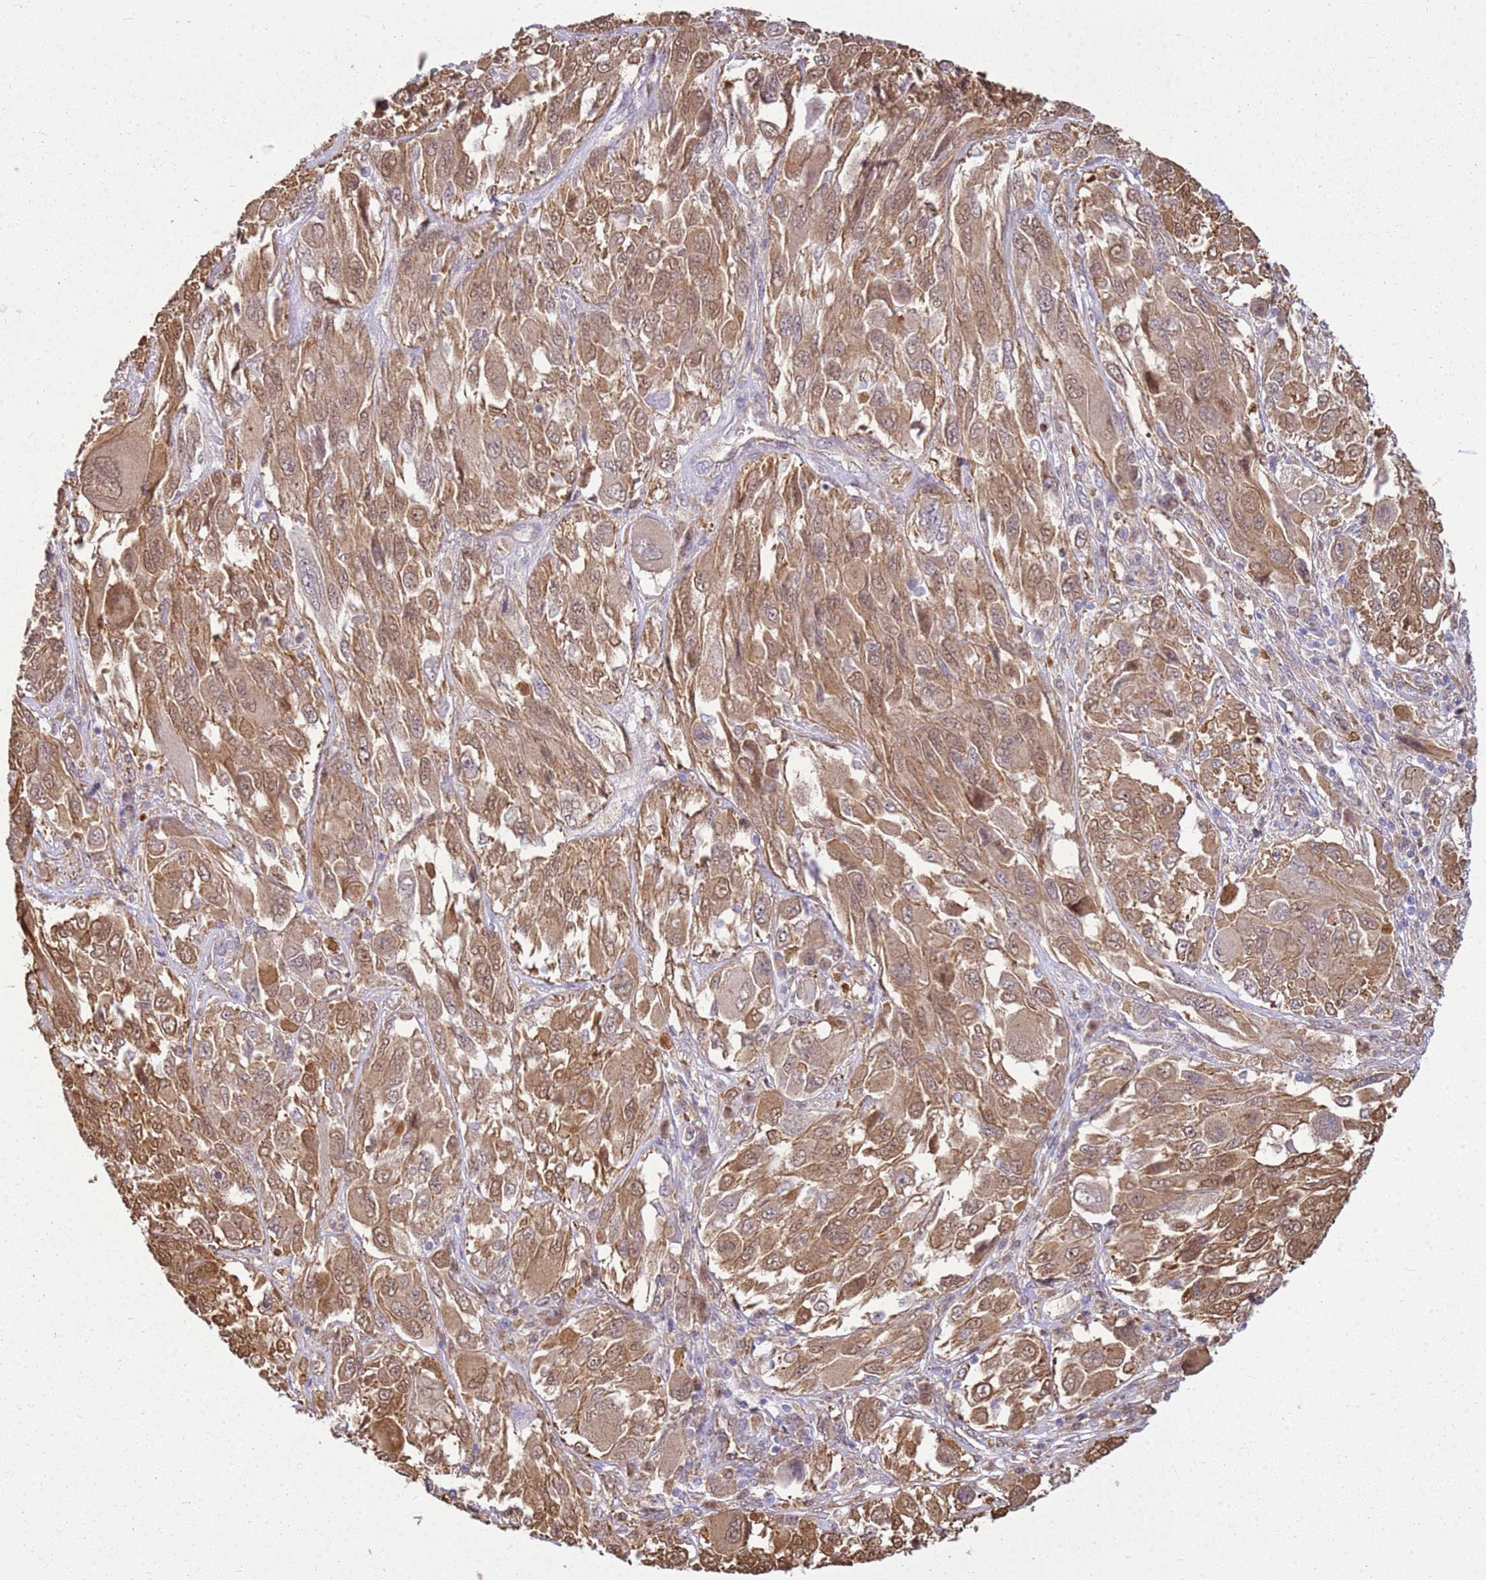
{"staining": {"intensity": "moderate", "quantity": ">75%", "location": "cytoplasmic/membranous"}, "tissue": "melanoma", "cell_type": "Tumor cells", "image_type": "cancer", "snomed": [{"axis": "morphology", "description": "Malignant melanoma, NOS"}, {"axis": "topography", "description": "Skin"}], "caption": "Malignant melanoma stained for a protein demonstrates moderate cytoplasmic/membranous positivity in tumor cells.", "gene": "YWHAE", "patient": {"sex": "female", "age": 91}}